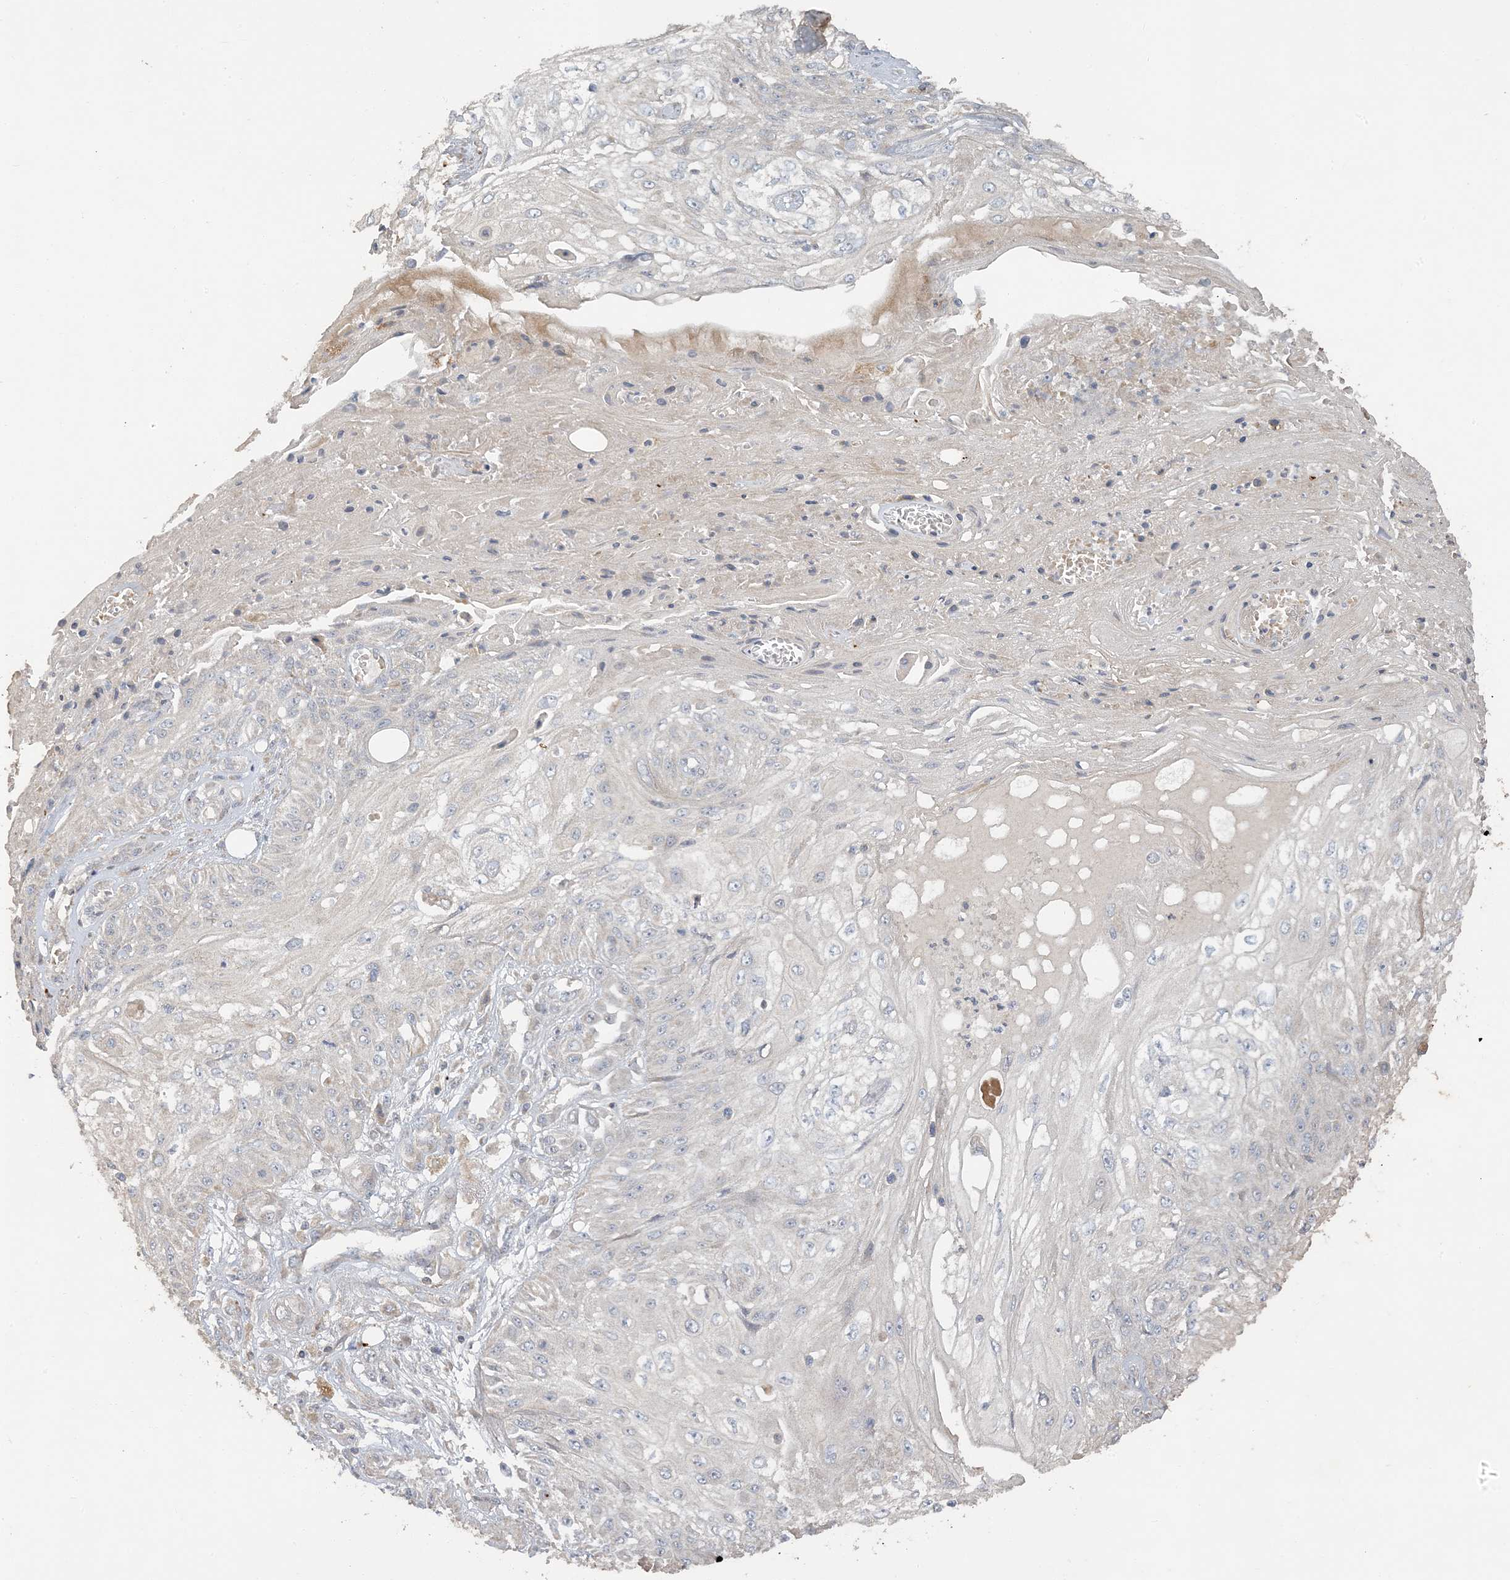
{"staining": {"intensity": "negative", "quantity": "none", "location": "none"}, "tissue": "skin cancer", "cell_type": "Tumor cells", "image_type": "cancer", "snomed": [{"axis": "morphology", "description": "Squamous cell carcinoma, NOS"}, {"axis": "morphology", "description": "Squamous cell carcinoma, metastatic, NOS"}, {"axis": "topography", "description": "Skin"}, {"axis": "topography", "description": "Lymph node"}], "caption": "High magnification brightfield microscopy of metastatic squamous cell carcinoma (skin) stained with DAB (3,3'-diaminobenzidine) (brown) and counterstained with hematoxylin (blue): tumor cells show no significant expression.", "gene": "LTN1", "patient": {"sex": "male", "age": 75}}